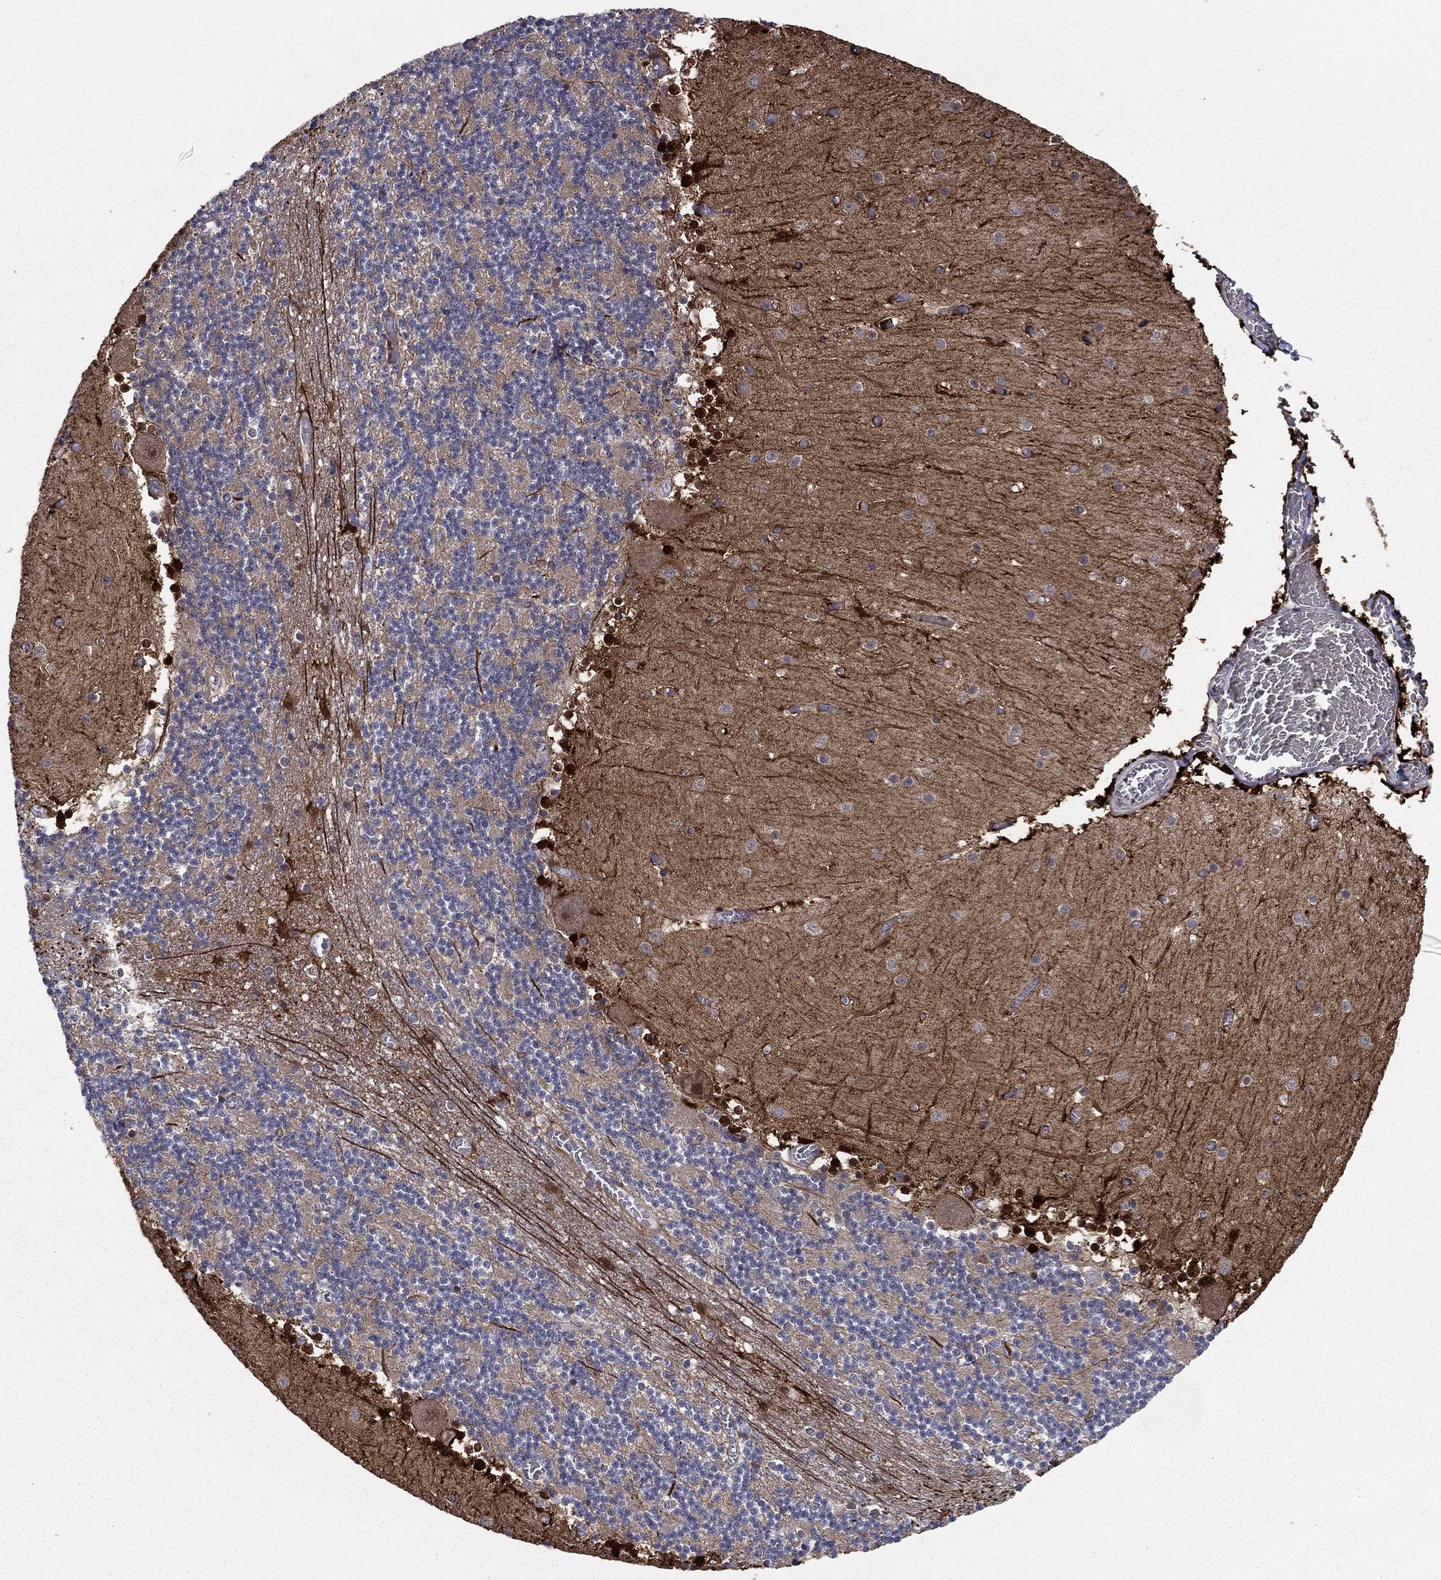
{"staining": {"intensity": "negative", "quantity": "none", "location": "none"}, "tissue": "cerebellum", "cell_type": "Cells in granular layer", "image_type": "normal", "snomed": [{"axis": "morphology", "description": "Normal tissue, NOS"}, {"axis": "topography", "description": "Cerebellum"}], "caption": "This photomicrograph is of benign cerebellum stained with immunohistochemistry to label a protein in brown with the nuclei are counter-stained blue. There is no positivity in cells in granular layer.", "gene": "BCL11A", "patient": {"sex": "female", "age": 28}}